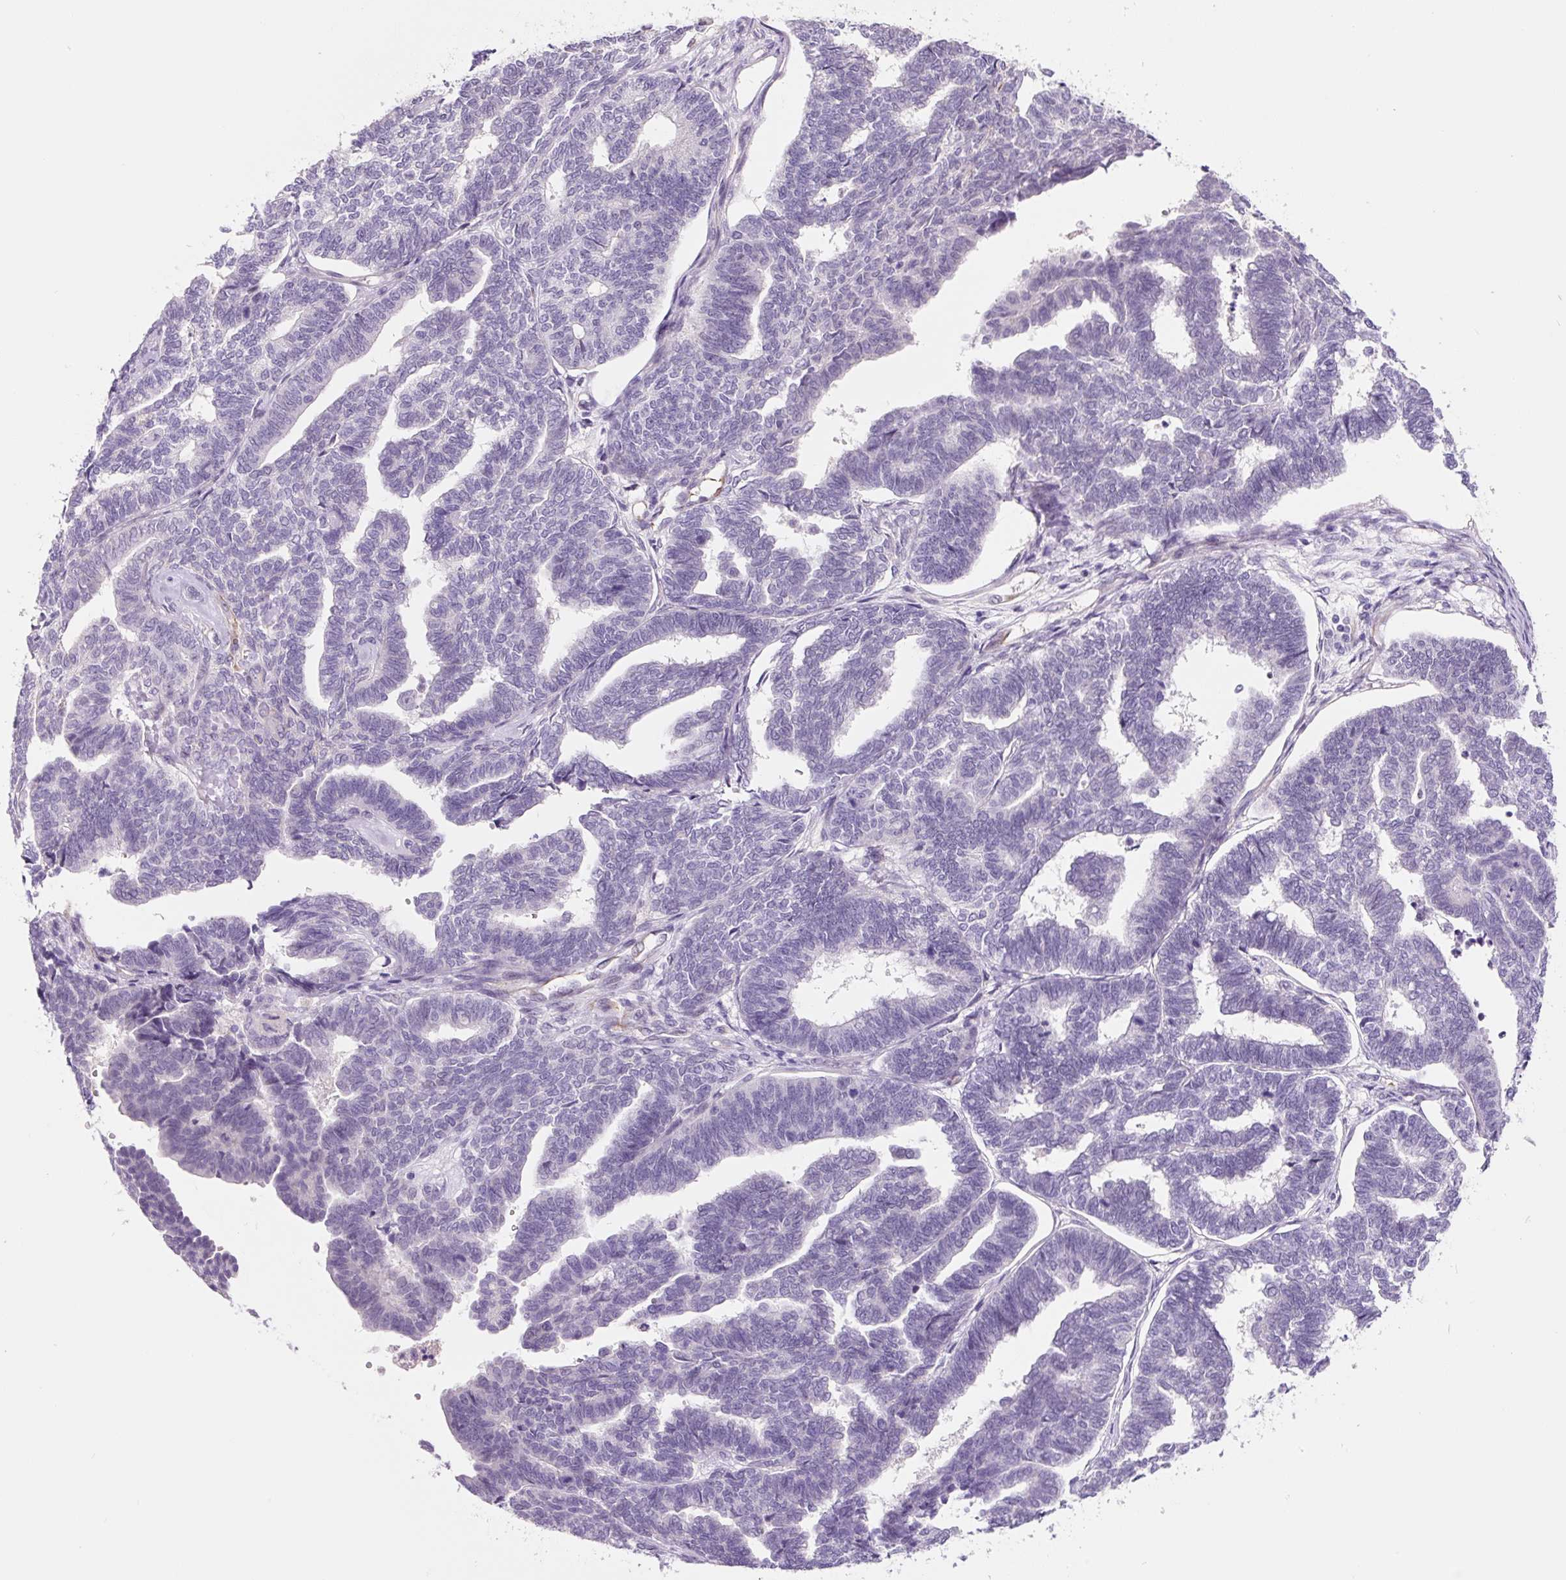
{"staining": {"intensity": "negative", "quantity": "none", "location": "none"}, "tissue": "endometrial cancer", "cell_type": "Tumor cells", "image_type": "cancer", "snomed": [{"axis": "morphology", "description": "Adenocarcinoma, NOS"}, {"axis": "topography", "description": "Endometrium"}], "caption": "This is an immunohistochemistry (IHC) histopathology image of endometrial cancer. There is no staining in tumor cells.", "gene": "CCL25", "patient": {"sex": "female", "age": 70}}